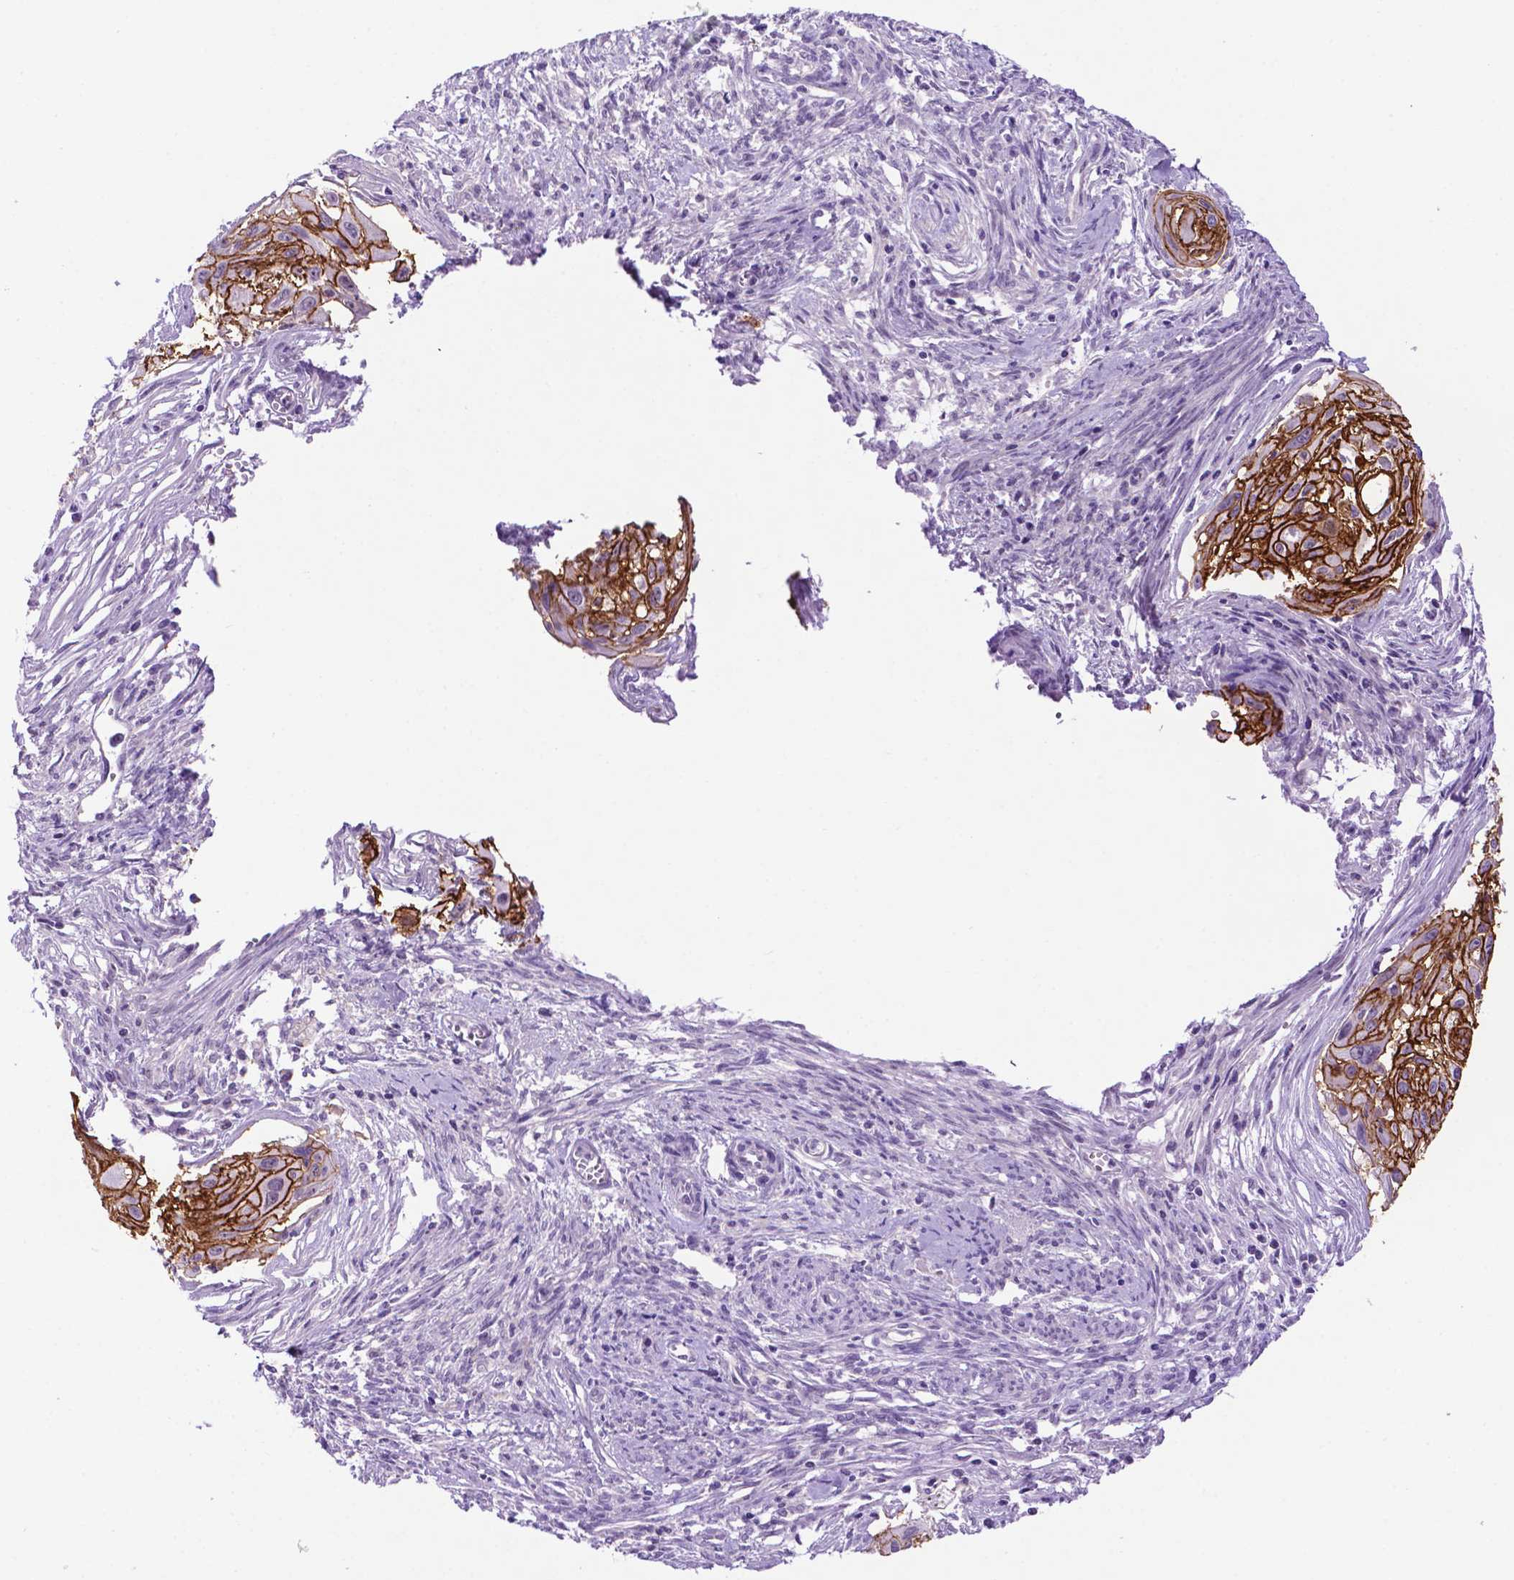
{"staining": {"intensity": "strong", "quantity": ">75%", "location": "cytoplasmic/membranous"}, "tissue": "cervical cancer", "cell_type": "Tumor cells", "image_type": "cancer", "snomed": [{"axis": "morphology", "description": "Squamous cell carcinoma, NOS"}, {"axis": "topography", "description": "Cervix"}], "caption": "Squamous cell carcinoma (cervical) stained for a protein displays strong cytoplasmic/membranous positivity in tumor cells. The staining was performed using DAB to visualize the protein expression in brown, while the nuclei were stained in blue with hematoxylin (Magnification: 20x).", "gene": "TACSTD2", "patient": {"sex": "female", "age": 49}}